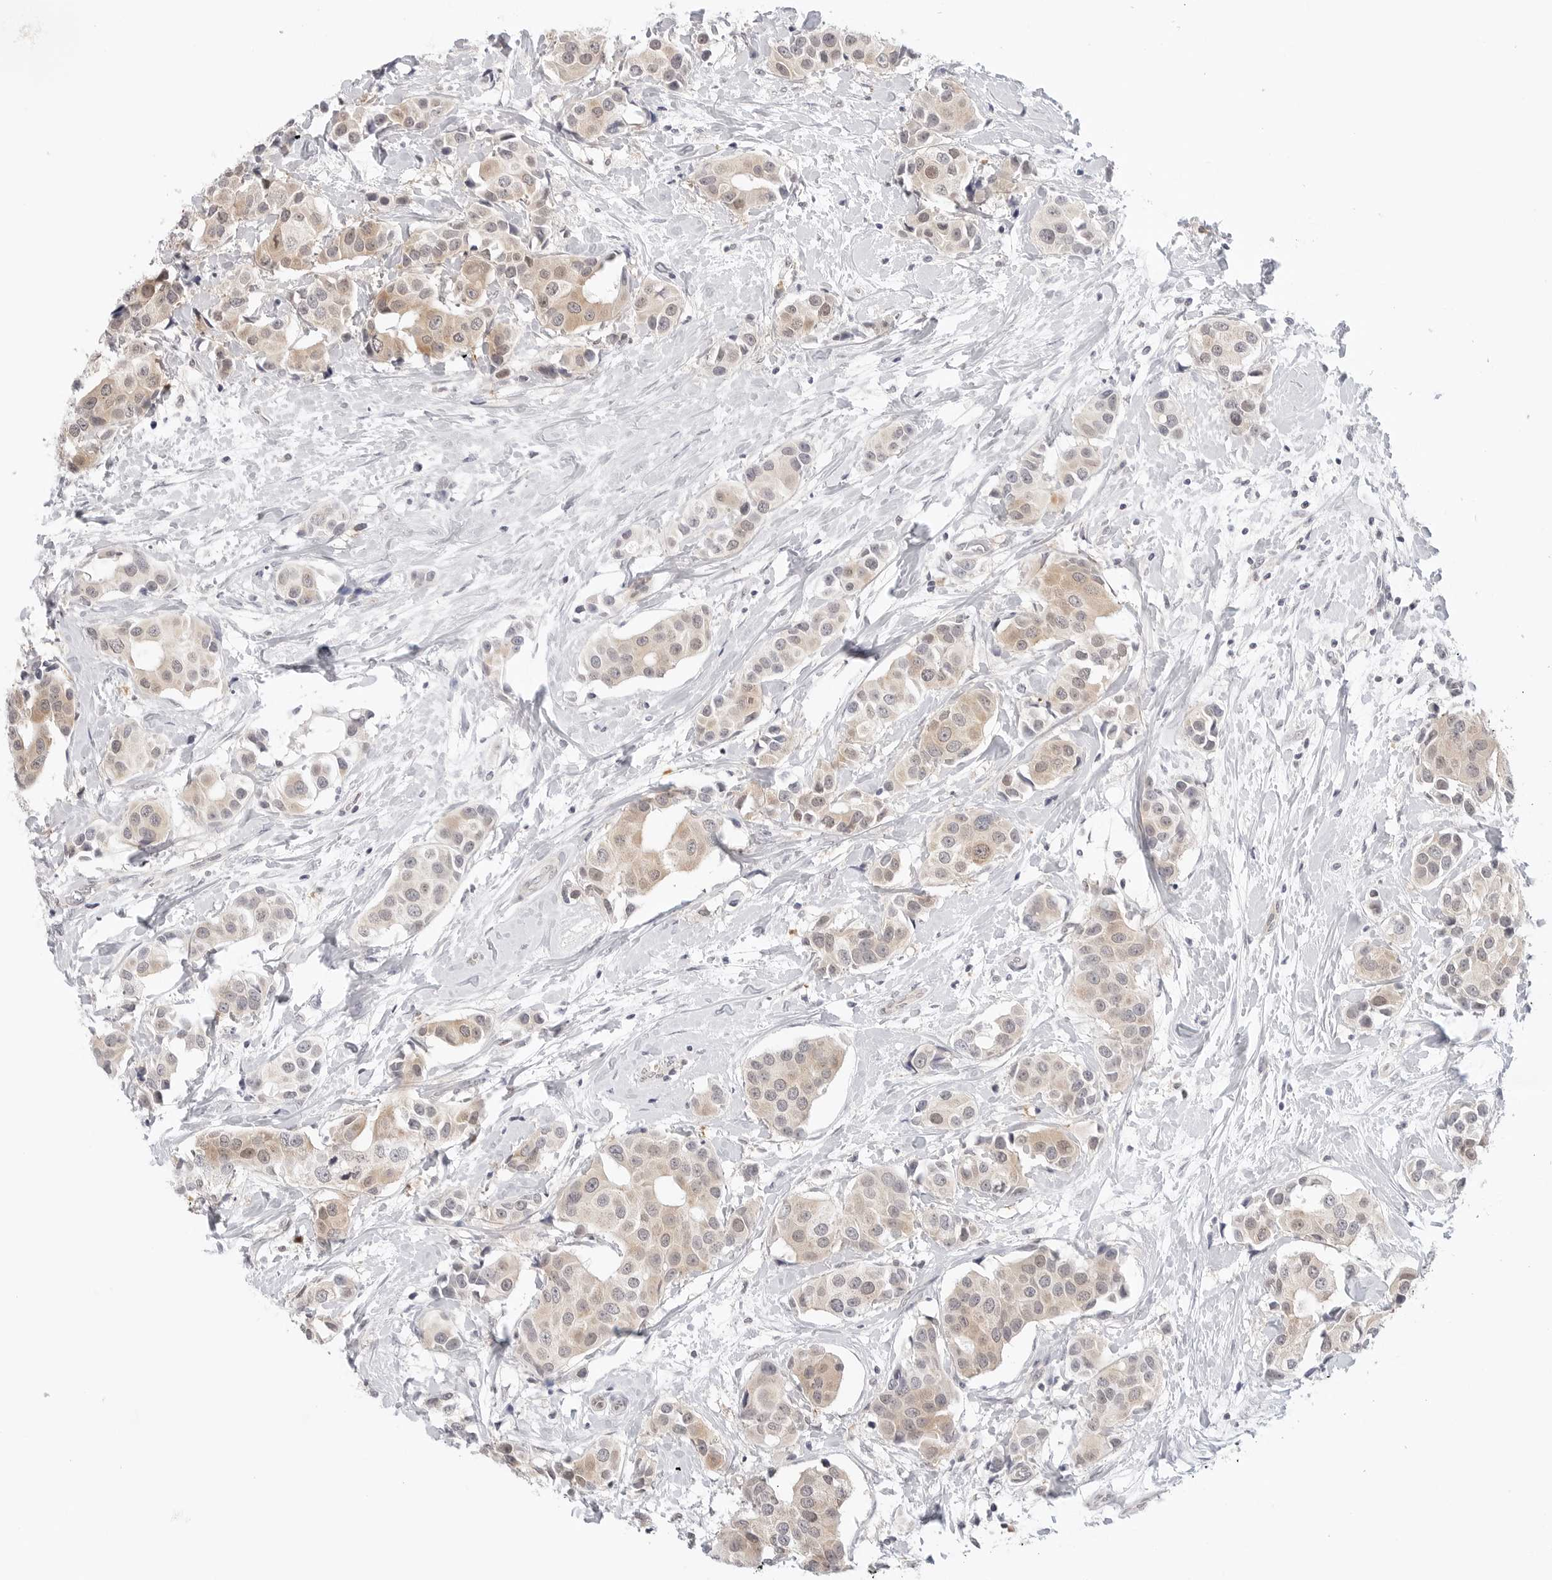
{"staining": {"intensity": "weak", "quantity": ">75%", "location": "cytoplasmic/membranous"}, "tissue": "breast cancer", "cell_type": "Tumor cells", "image_type": "cancer", "snomed": [{"axis": "morphology", "description": "Normal tissue, NOS"}, {"axis": "morphology", "description": "Duct carcinoma"}, {"axis": "topography", "description": "Breast"}], "caption": "Protein staining shows weak cytoplasmic/membranous expression in about >75% of tumor cells in breast cancer (invasive ductal carcinoma). (Brightfield microscopy of DAB IHC at high magnification).", "gene": "NUDC", "patient": {"sex": "female", "age": 39}}